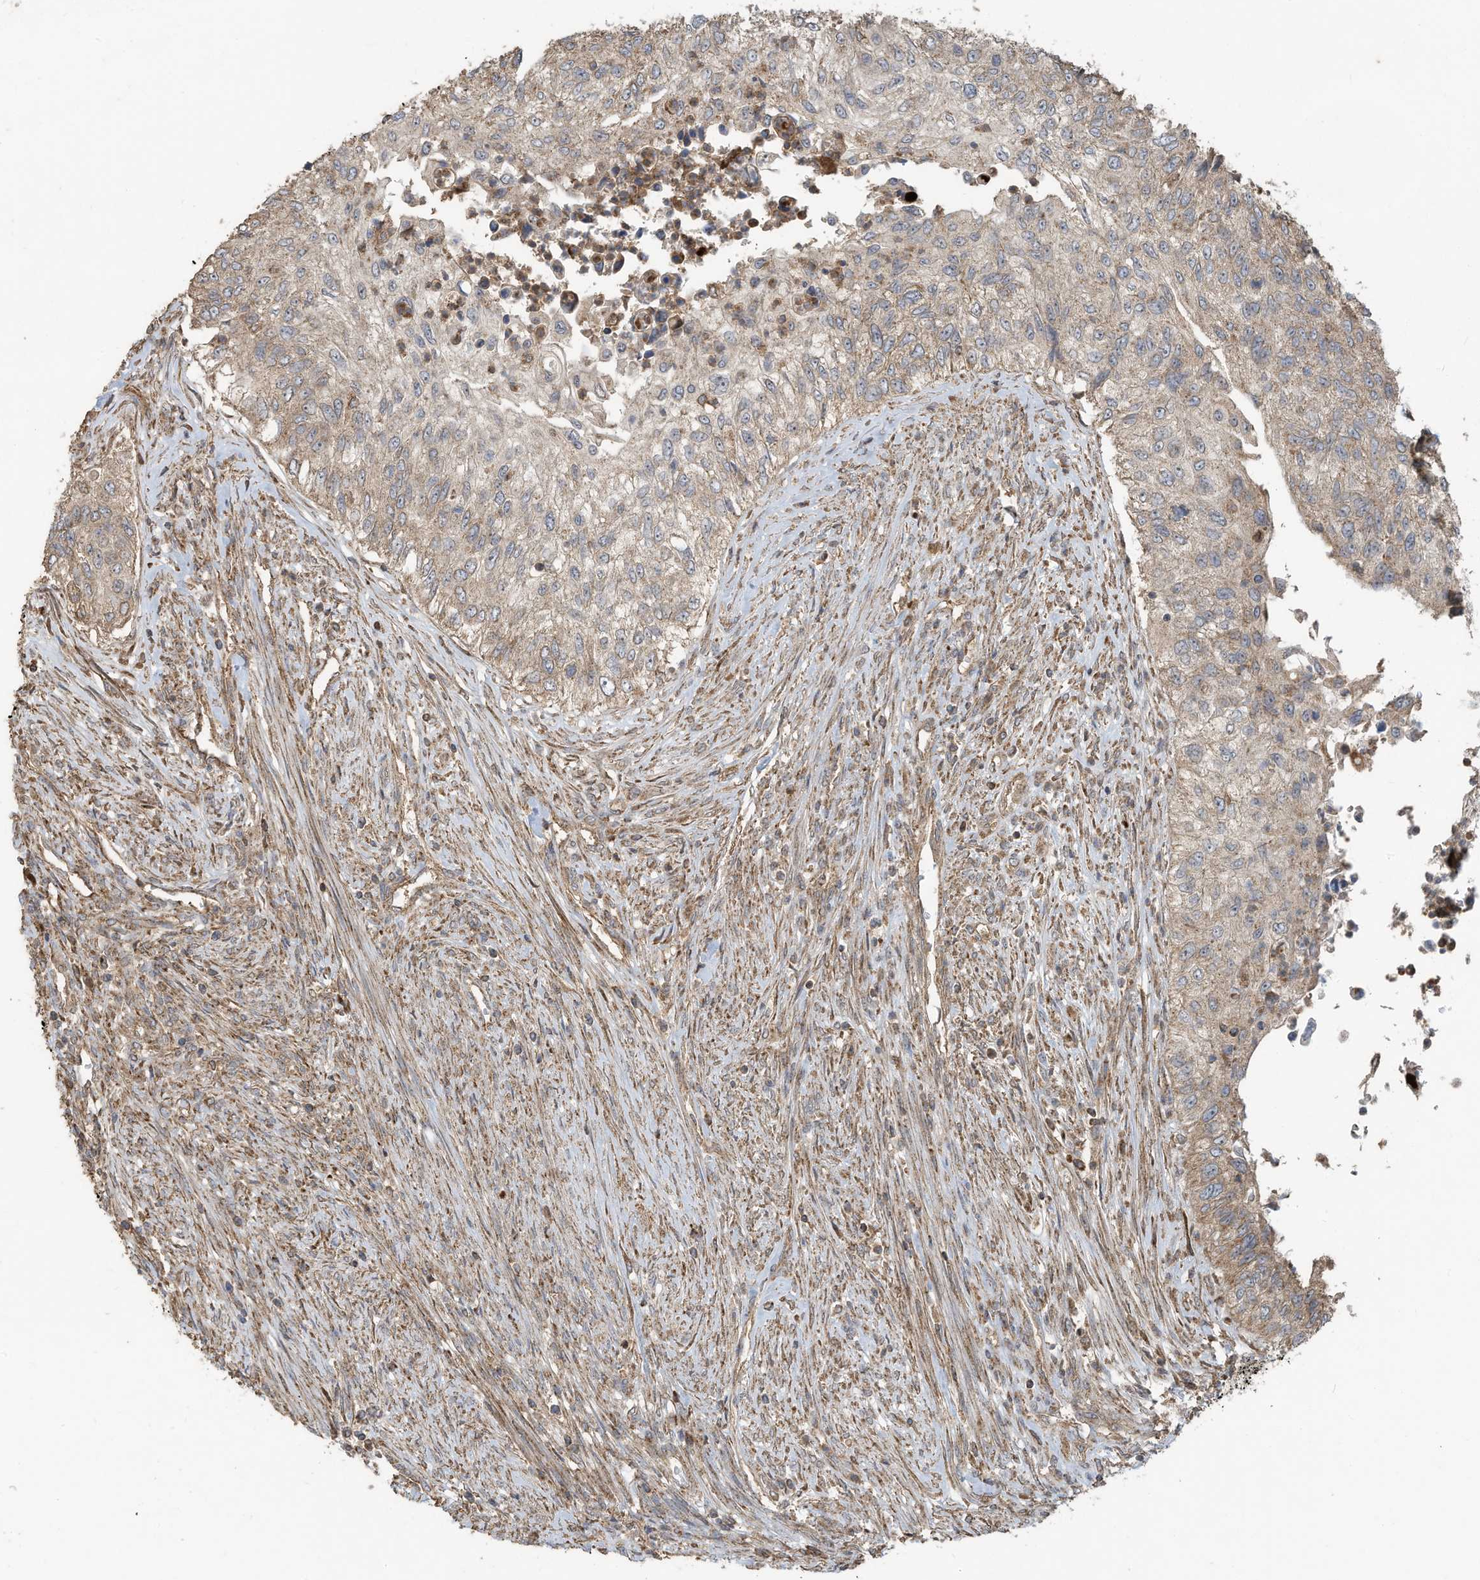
{"staining": {"intensity": "weak", "quantity": "25%-75%", "location": "cytoplasmic/membranous"}, "tissue": "urothelial cancer", "cell_type": "Tumor cells", "image_type": "cancer", "snomed": [{"axis": "morphology", "description": "Urothelial carcinoma, High grade"}, {"axis": "topography", "description": "Urinary bladder"}], "caption": "Immunohistochemistry staining of urothelial cancer, which reveals low levels of weak cytoplasmic/membranous expression in approximately 25%-75% of tumor cells indicating weak cytoplasmic/membranous protein staining. The staining was performed using DAB (3,3'-diaminobenzidine) (brown) for protein detection and nuclei were counterstained in hematoxylin (blue).", "gene": "C2orf74", "patient": {"sex": "female", "age": 60}}